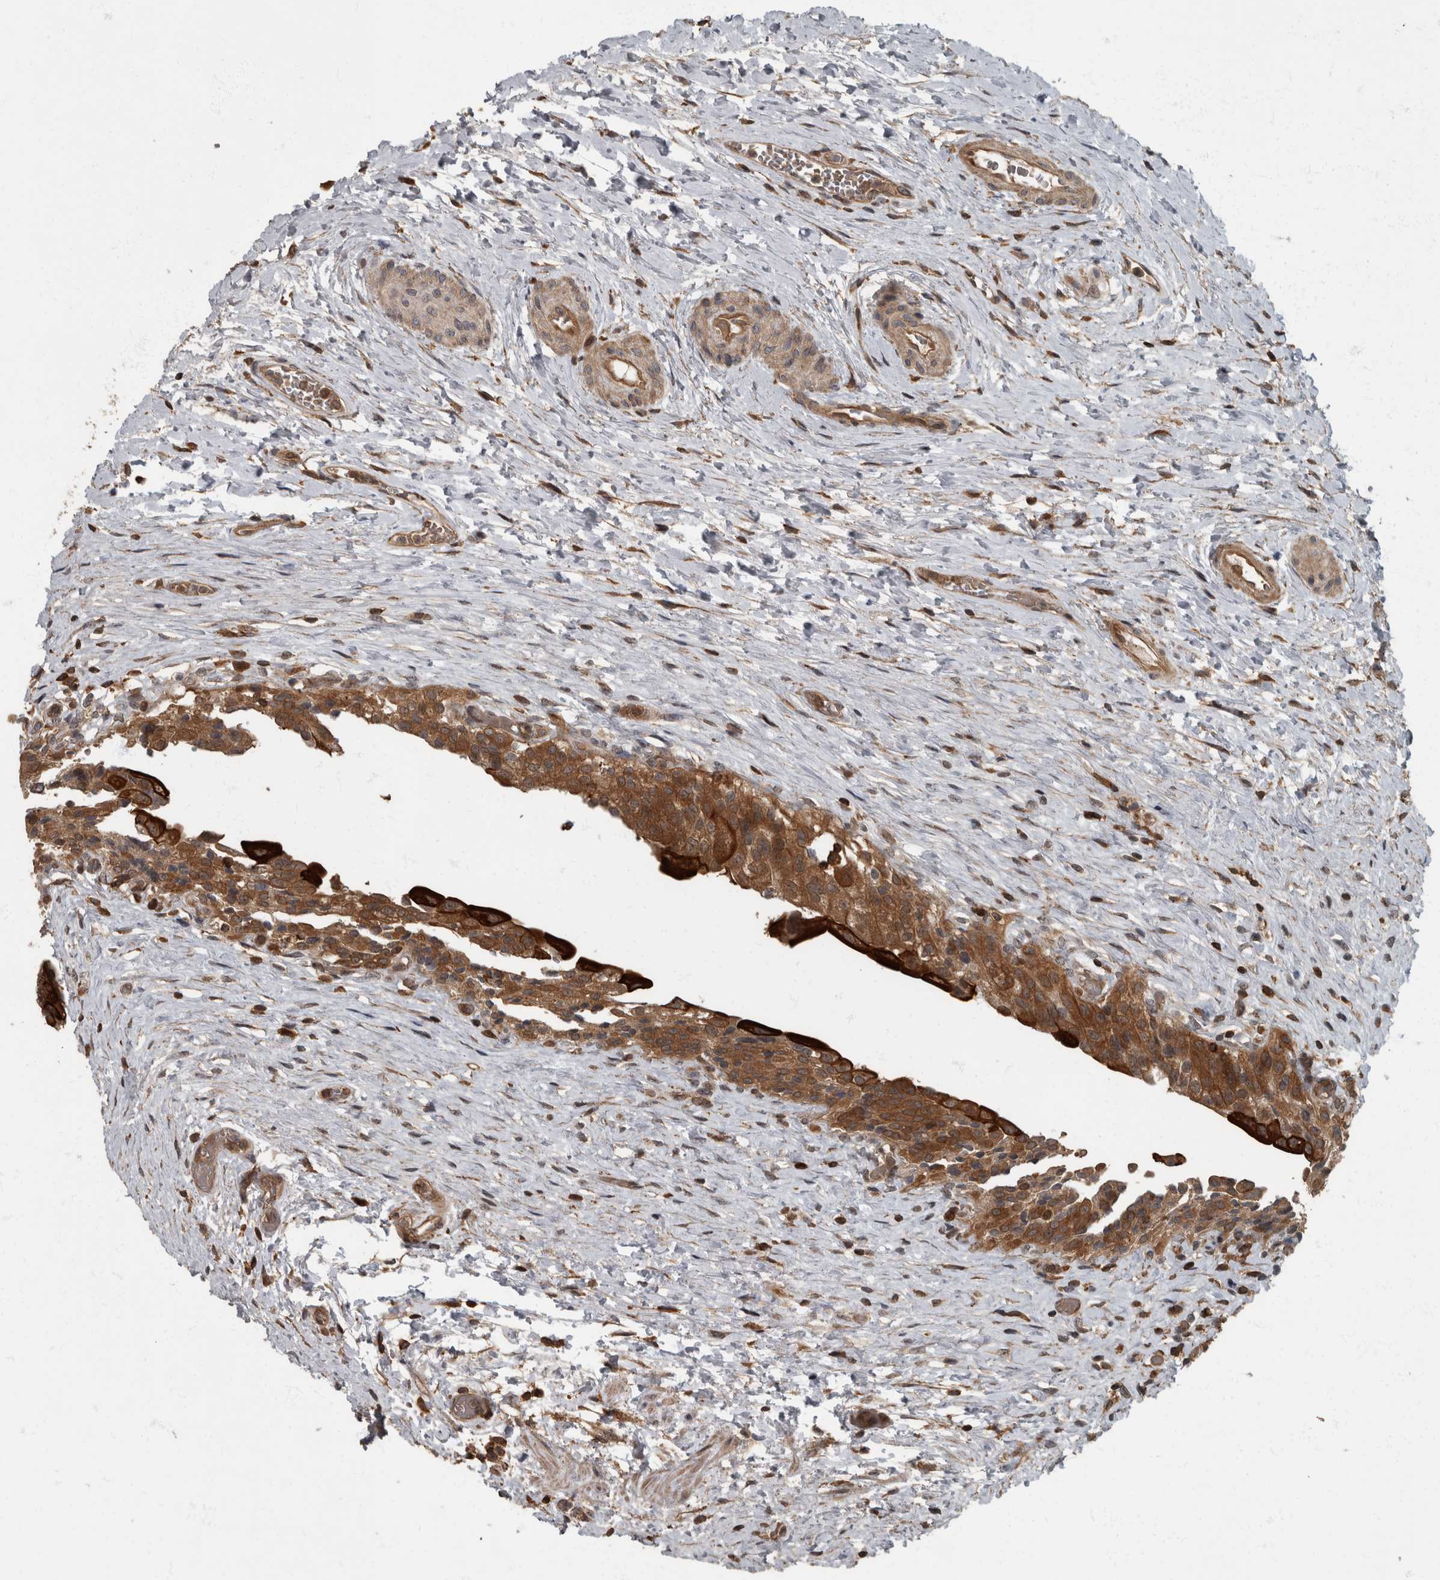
{"staining": {"intensity": "strong", "quantity": ">75%", "location": "cytoplasmic/membranous"}, "tissue": "urinary bladder", "cell_type": "Urothelial cells", "image_type": "normal", "snomed": [{"axis": "morphology", "description": "Normal tissue, NOS"}, {"axis": "topography", "description": "Urinary bladder"}], "caption": "Protein expression analysis of unremarkable urinary bladder demonstrates strong cytoplasmic/membranous positivity in about >75% of urothelial cells. (DAB IHC with brightfield microscopy, high magnification).", "gene": "RABGGTB", "patient": {"sex": "male", "age": 74}}